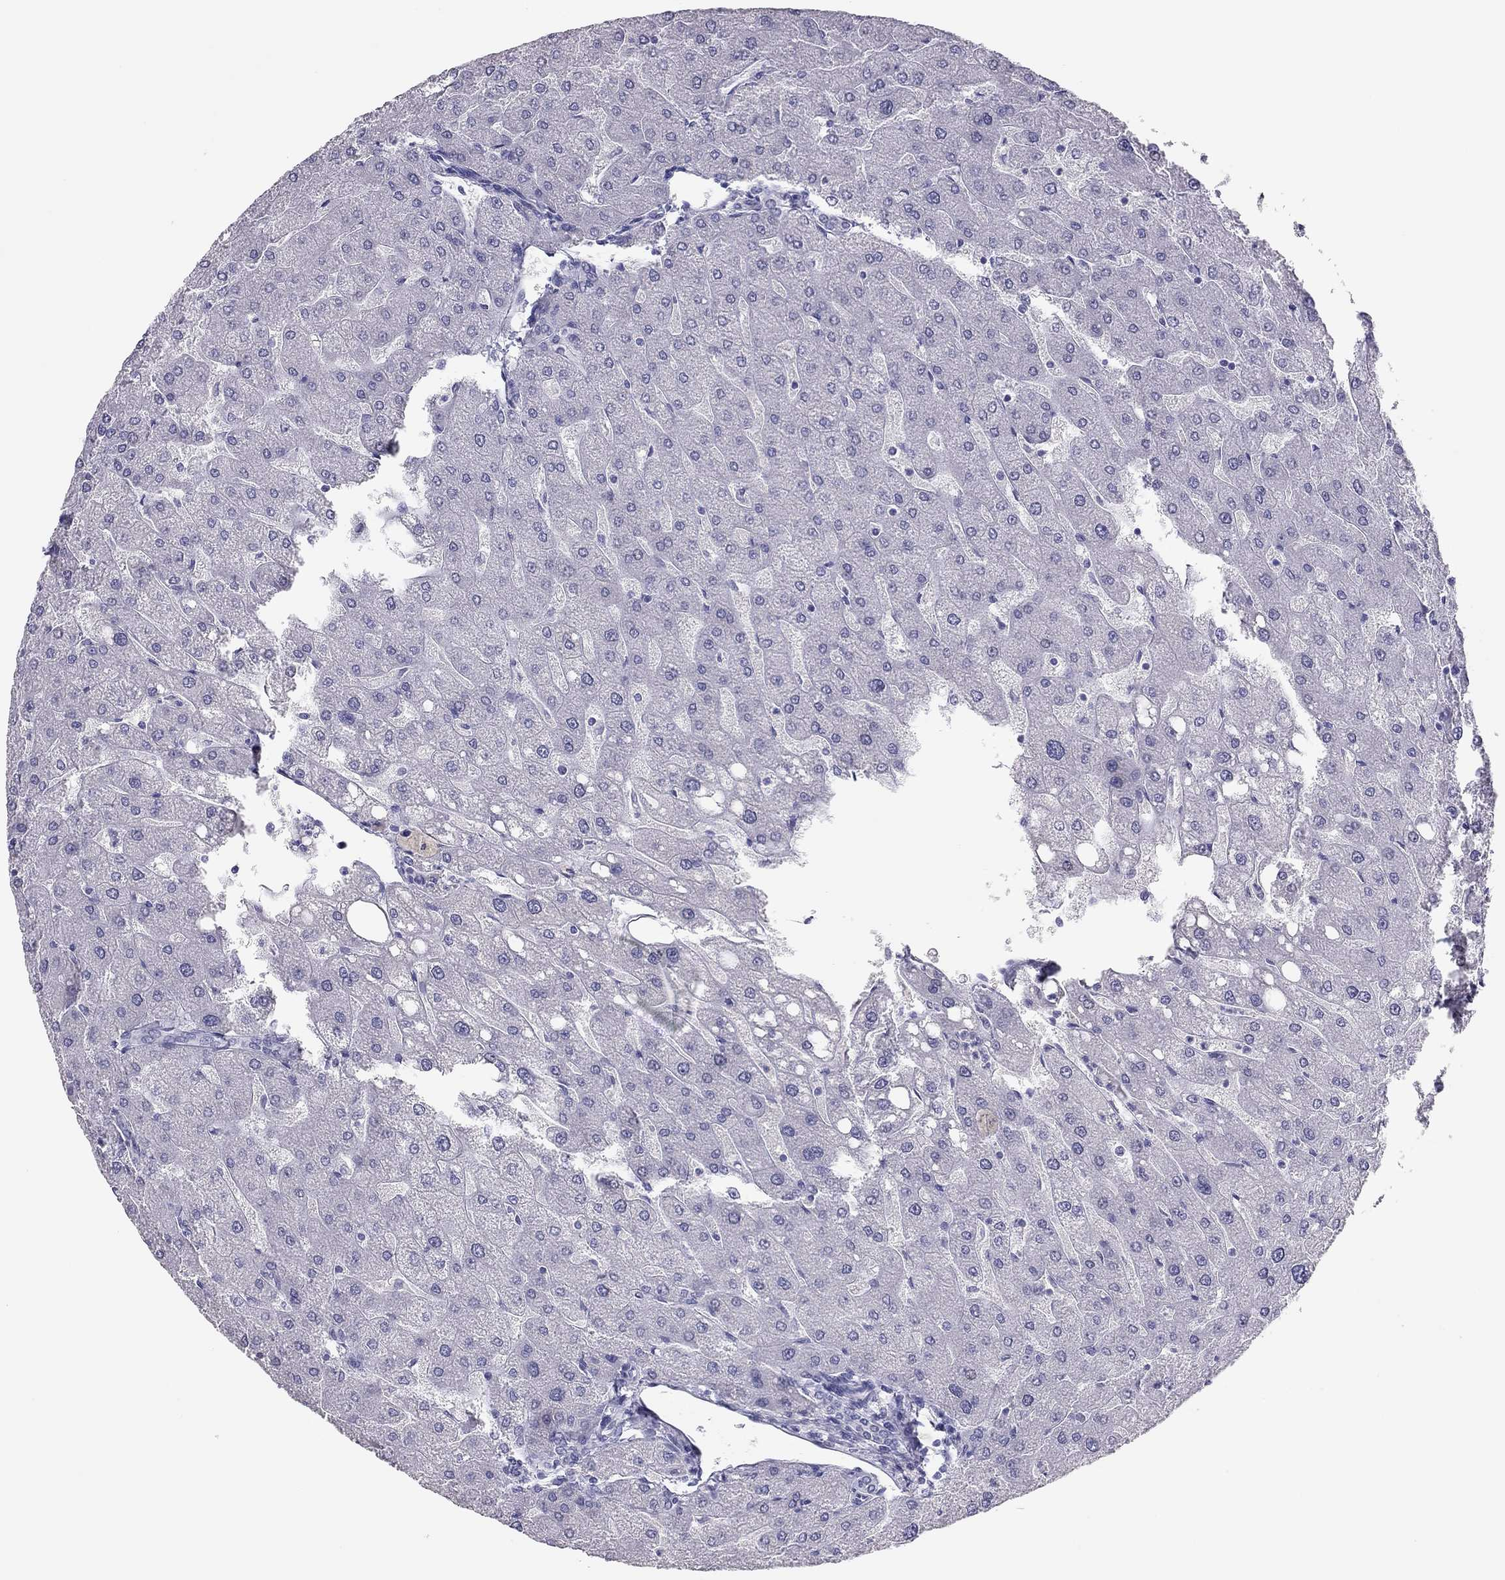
{"staining": {"intensity": "negative", "quantity": "none", "location": "none"}, "tissue": "liver", "cell_type": "Cholangiocytes", "image_type": "normal", "snomed": [{"axis": "morphology", "description": "Normal tissue, NOS"}, {"axis": "topography", "description": "Liver"}], "caption": "Immunohistochemical staining of unremarkable human liver displays no significant expression in cholangiocytes. Nuclei are stained in blue.", "gene": "PHOX2A", "patient": {"sex": "male", "age": 67}}